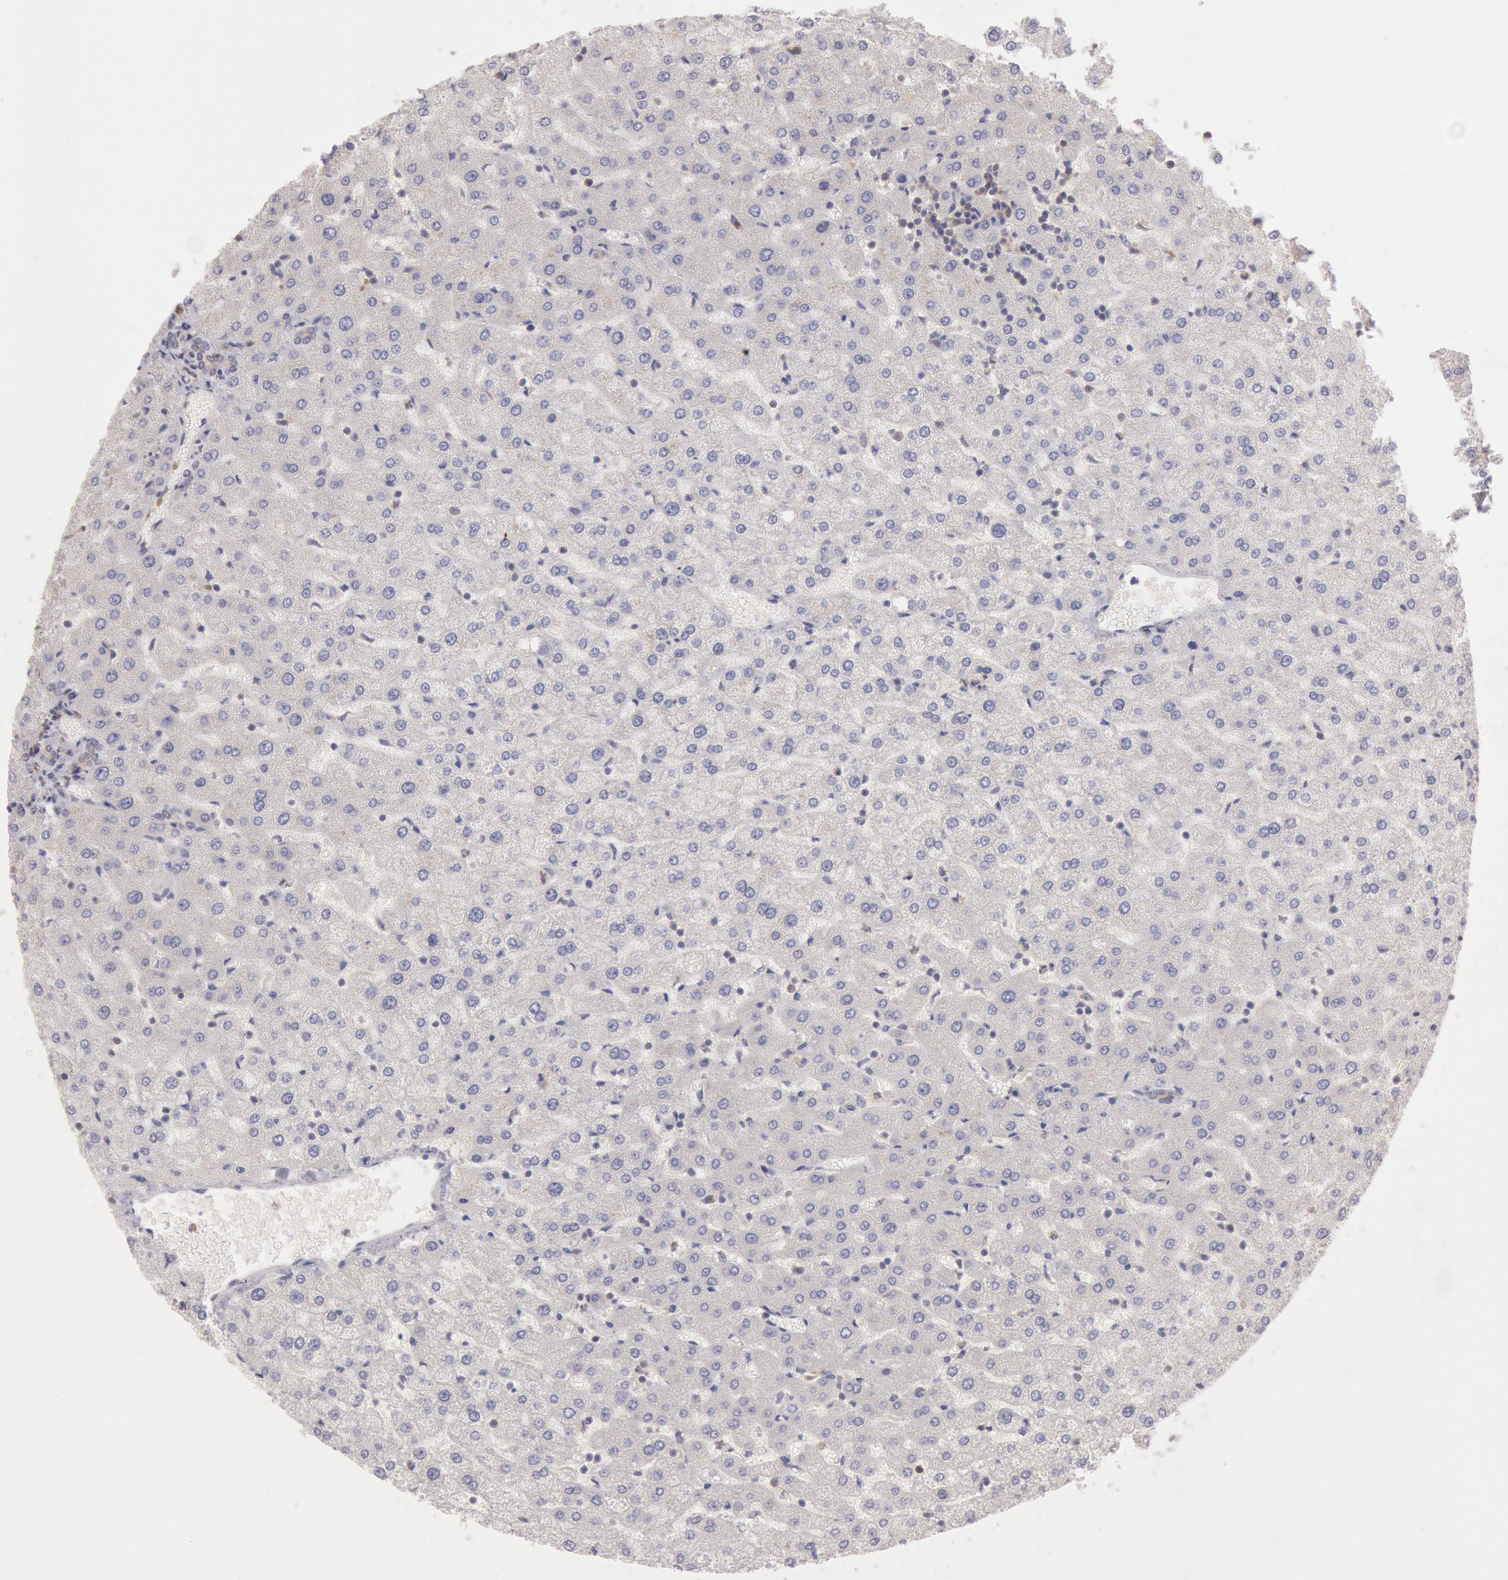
{"staining": {"intensity": "negative", "quantity": "none", "location": "none"}, "tissue": "liver", "cell_type": "Cholangiocytes", "image_type": "normal", "snomed": [{"axis": "morphology", "description": "Normal tissue, NOS"}, {"axis": "morphology", "description": "Fibrosis, NOS"}, {"axis": "topography", "description": "Liver"}], "caption": "Protein analysis of unremarkable liver displays no significant staining in cholangiocytes. Nuclei are stained in blue.", "gene": "PLA2G6", "patient": {"sex": "female", "age": 29}}